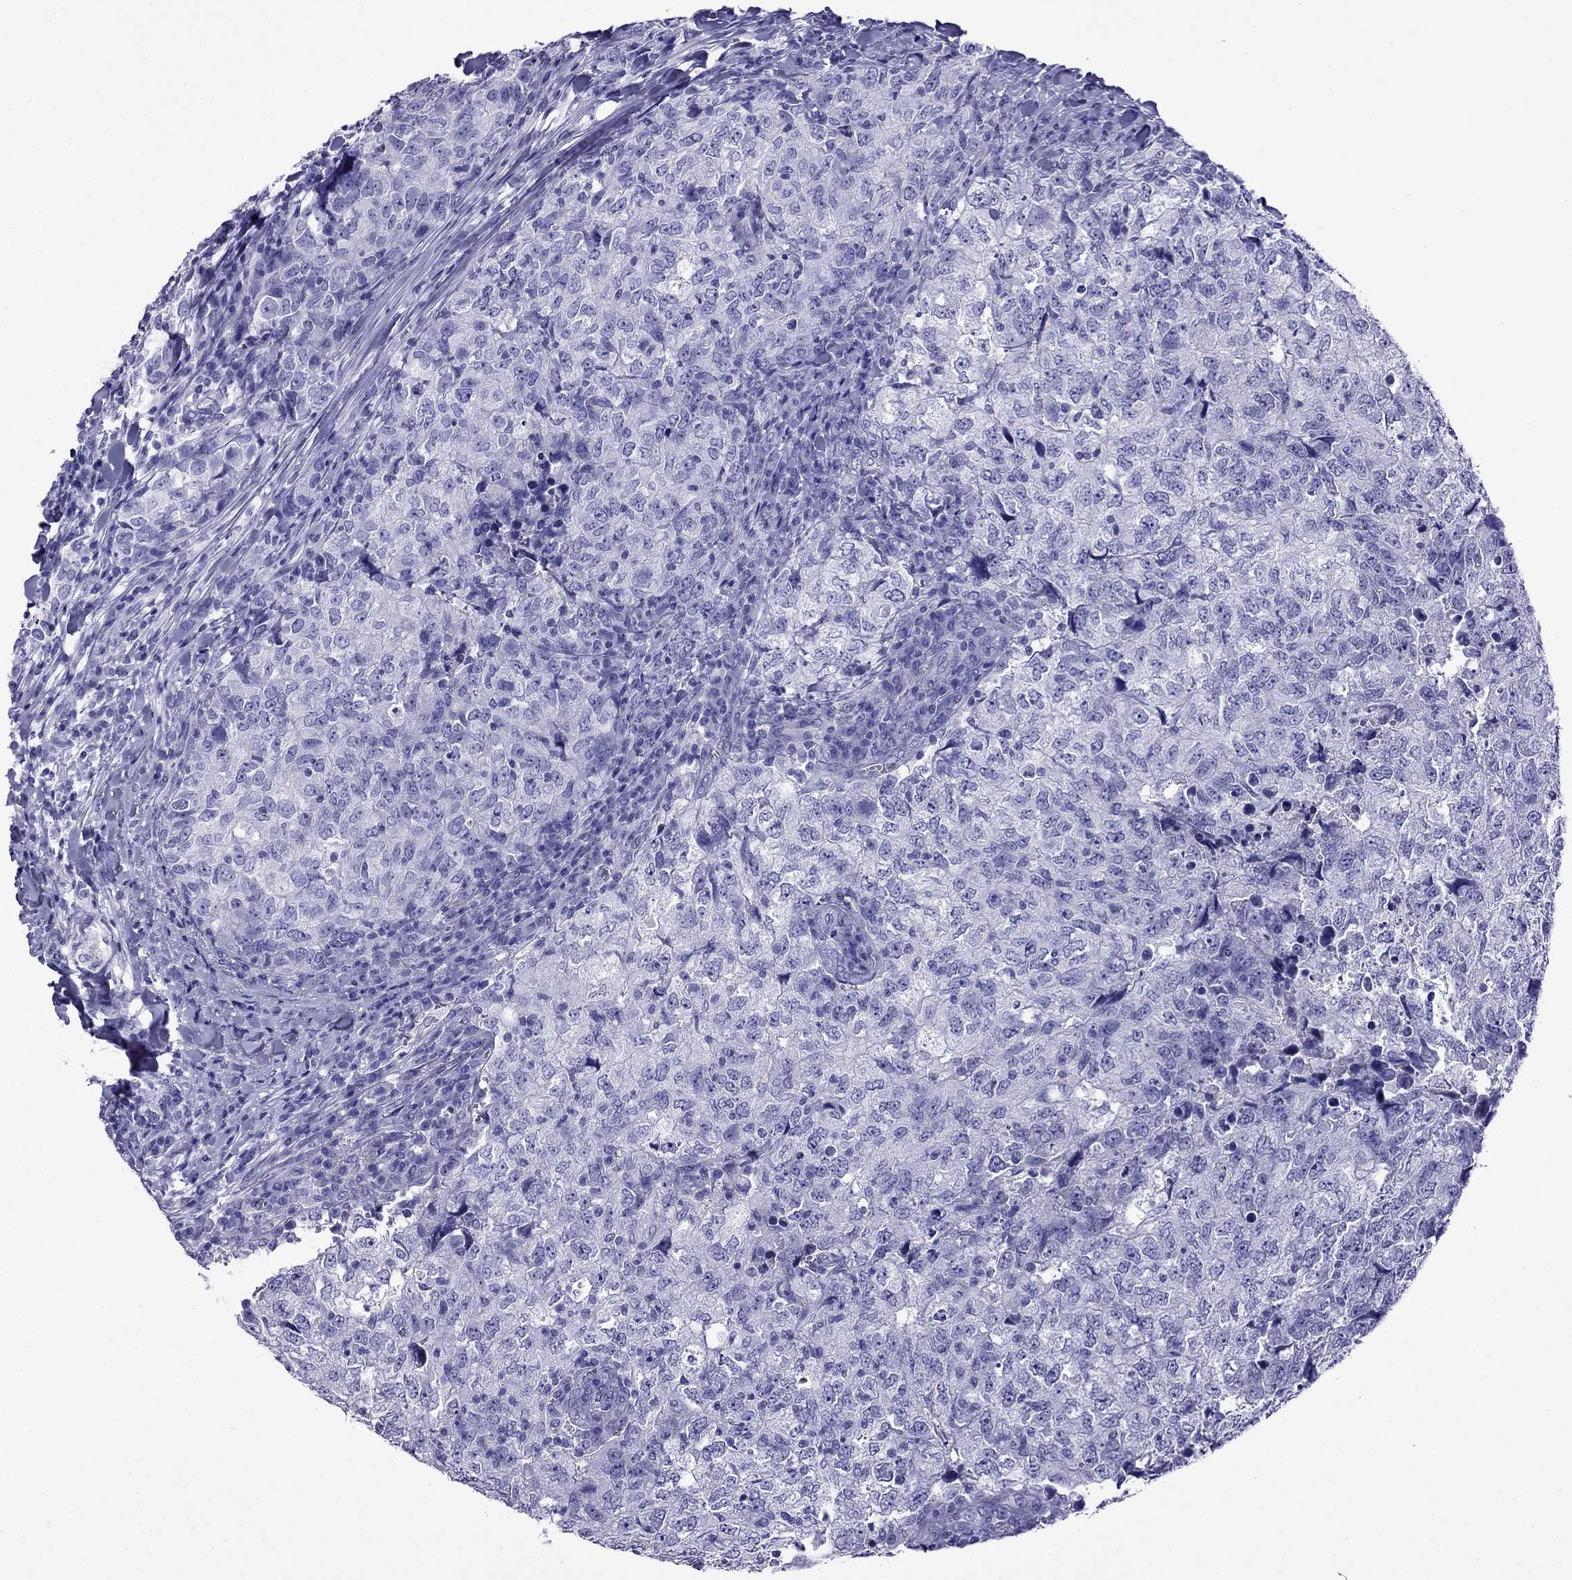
{"staining": {"intensity": "negative", "quantity": "none", "location": "none"}, "tissue": "breast cancer", "cell_type": "Tumor cells", "image_type": "cancer", "snomed": [{"axis": "morphology", "description": "Duct carcinoma"}, {"axis": "topography", "description": "Breast"}], "caption": "The image displays no significant positivity in tumor cells of breast cancer (invasive ductal carcinoma).", "gene": "CRYBA1", "patient": {"sex": "female", "age": 30}}